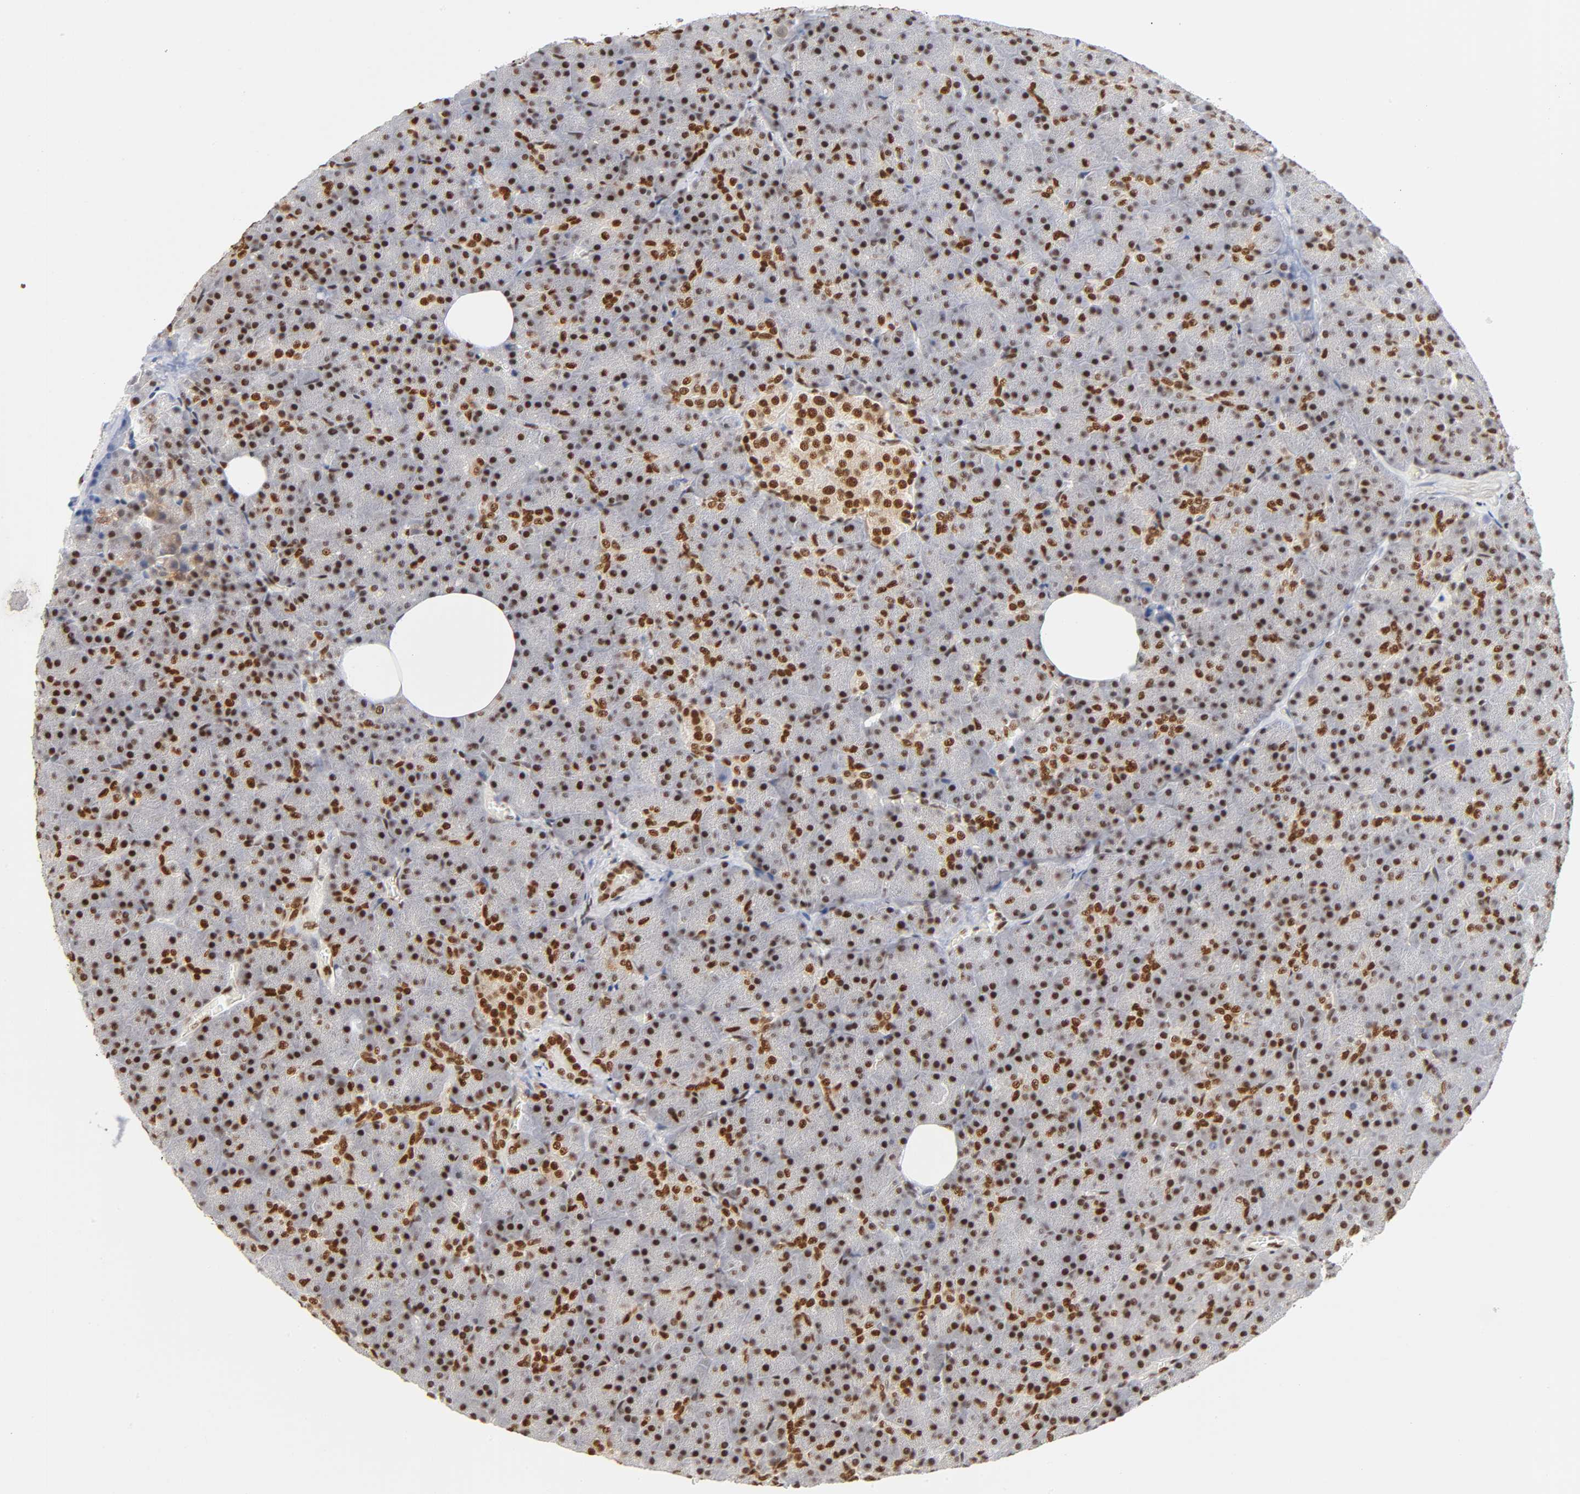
{"staining": {"intensity": "strong", "quantity": ">75%", "location": "nuclear"}, "tissue": "pancreas", "cell_type": "Exocrine glandular cells", "image_type": "normal", "snomed": [{"axis": "morphology", "description": "Normal tissue, NOS"}, {"axis": "topography", "description": "Pancreas"}], "caption": "An image of pancreas stained for a protein exhibits strong nuclear brown staining in exocrine glandular cells.", "gene": "ILKAP", "patient": {"sex": "female", "age": 35}}